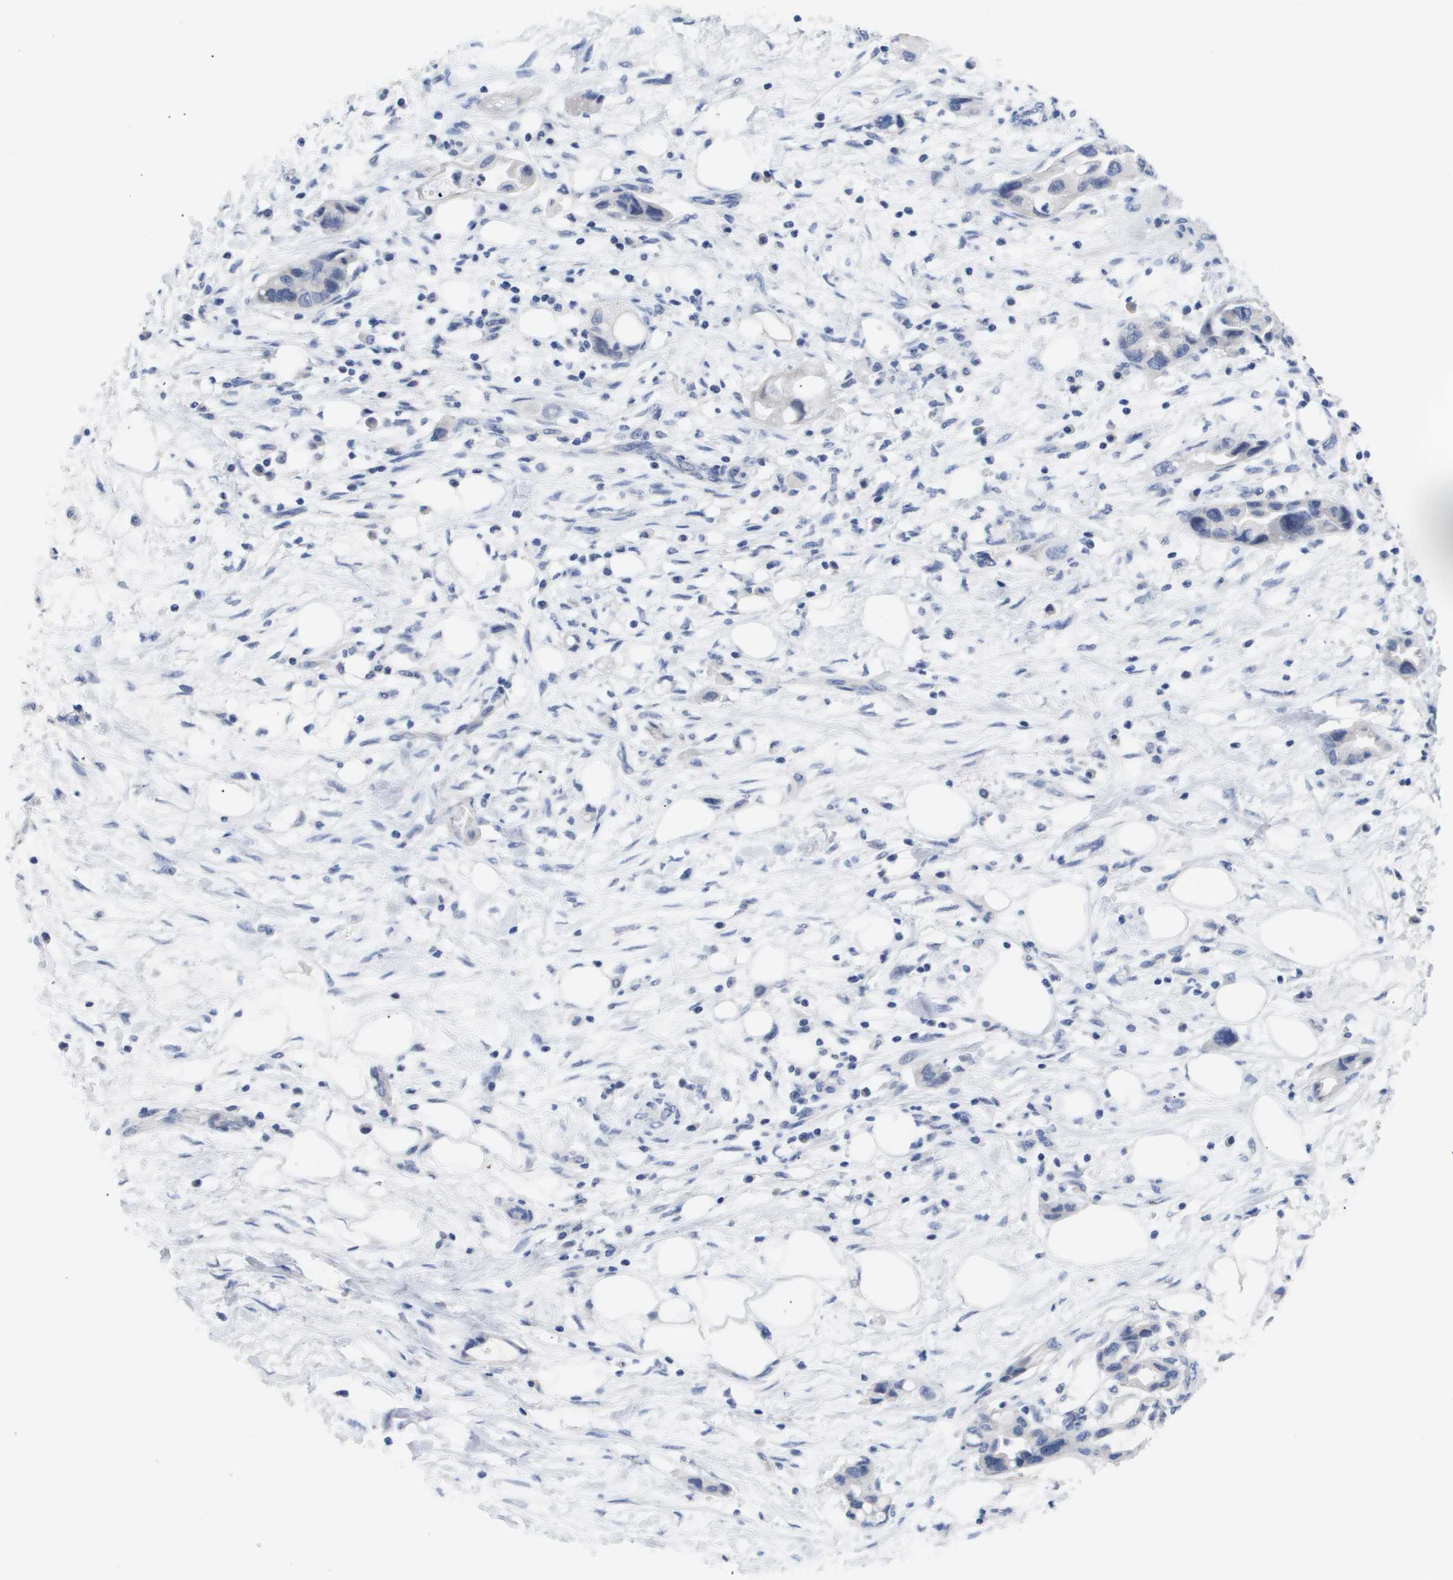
{"staining": {"intensity": "negative", "quantity": "none", "location": "none"}, "tissue": "pancreatic cancer", "cell_type": "Tumor cells", "image_type": "cancer", "snomed": [{"axis": "morphology", "description": "Adenocarcinoma, NOS"}, {"axis": "topography", "description": "Pancreas"}], "caption": "IHC of human pancreatic cancer reveals no staining in tumor cells.", "gene": "CAV3", "patient": {"sex": "female", "age": 57}}